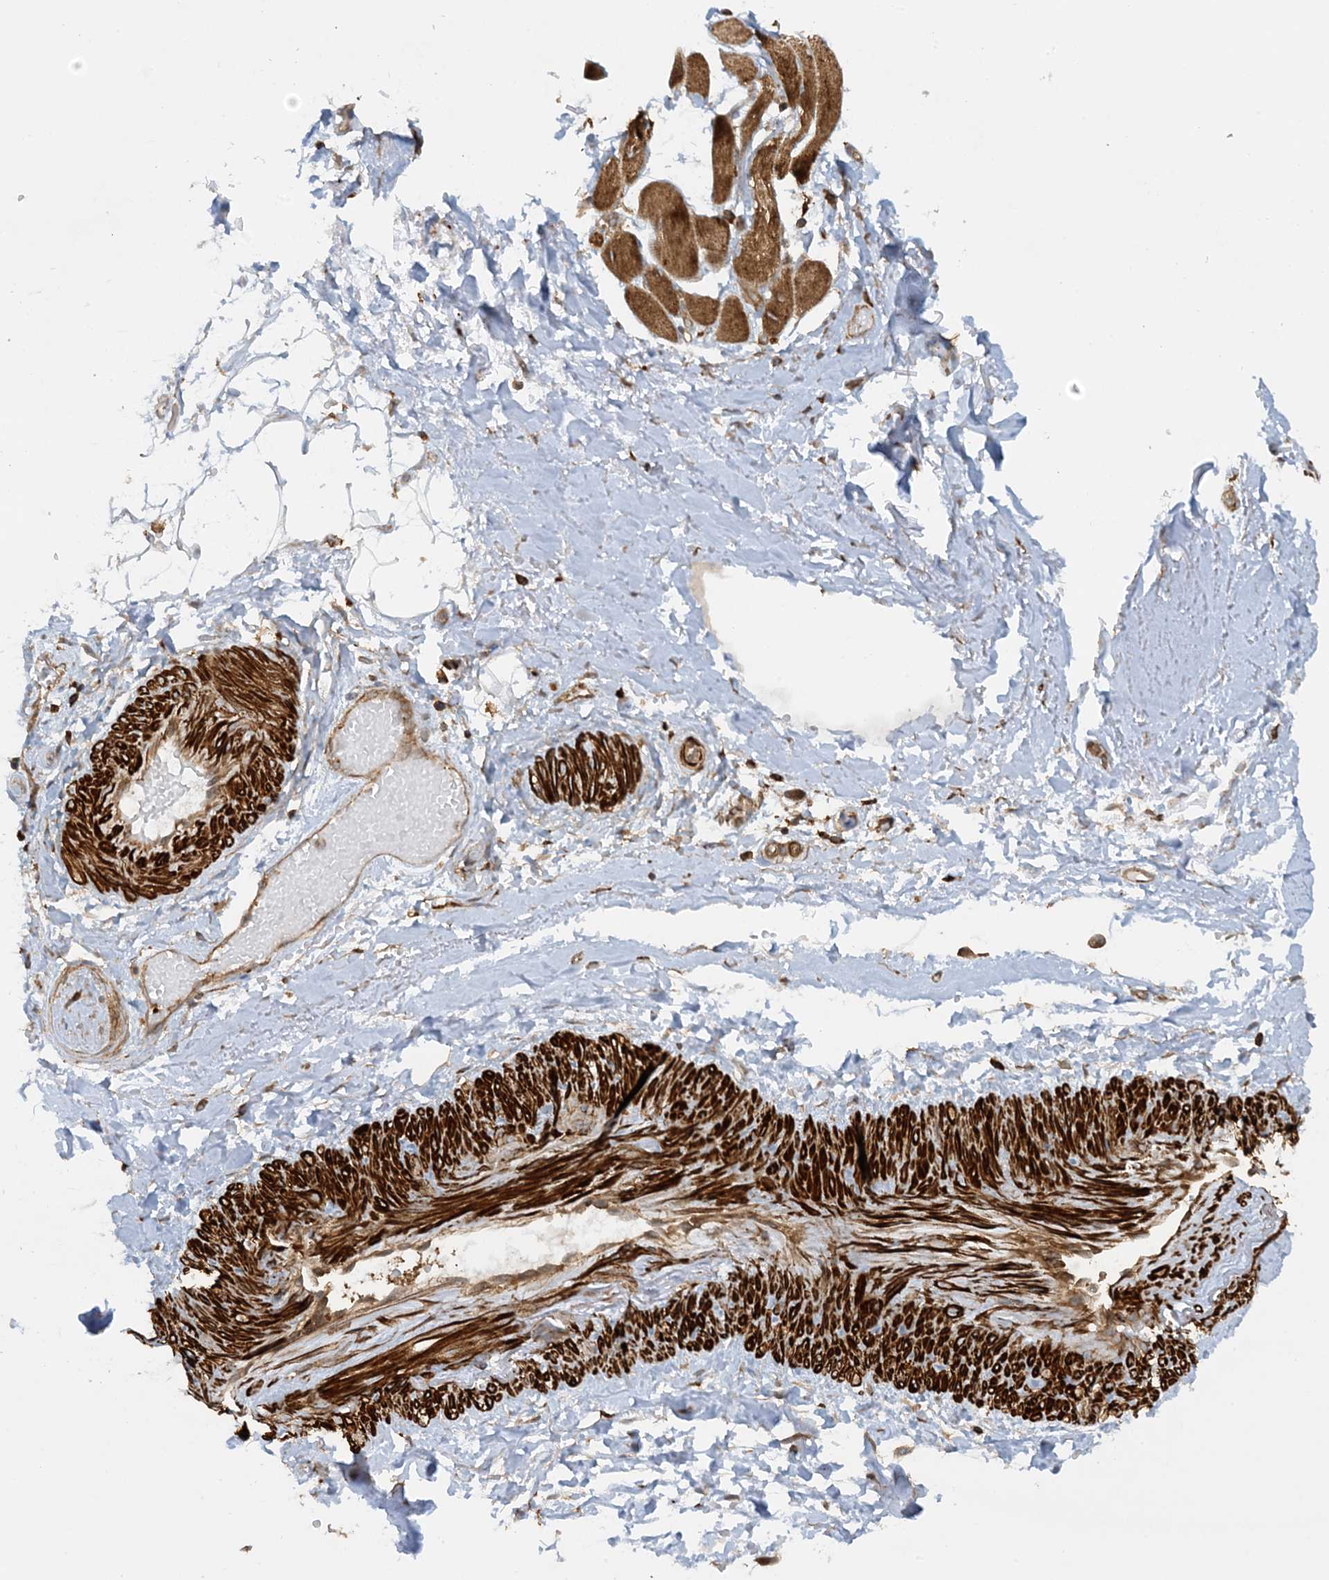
{"staining": {"intensity": "negative", "quantity": "none", "location": "none"}, "tissue": "adipose tissue", "cell_type": "Adipocytes", "image_type": "normal", "snomed": [{"axis": "morphology", "description": "Normal tissue, NOS"}, {"axis": "morphology", "description": "Basal cell carcinoma"}, {"axis": "topography", "description": "Skin"}], "caption": "This image is of unremarkable adipose tissue stained with immunohistochemistry to label a protein in brown with the nuclei are counter-stained blue. There is no expression in adipocytes.", "gene": "STAM2", "patient": {"sex": "female", "age": 89}}